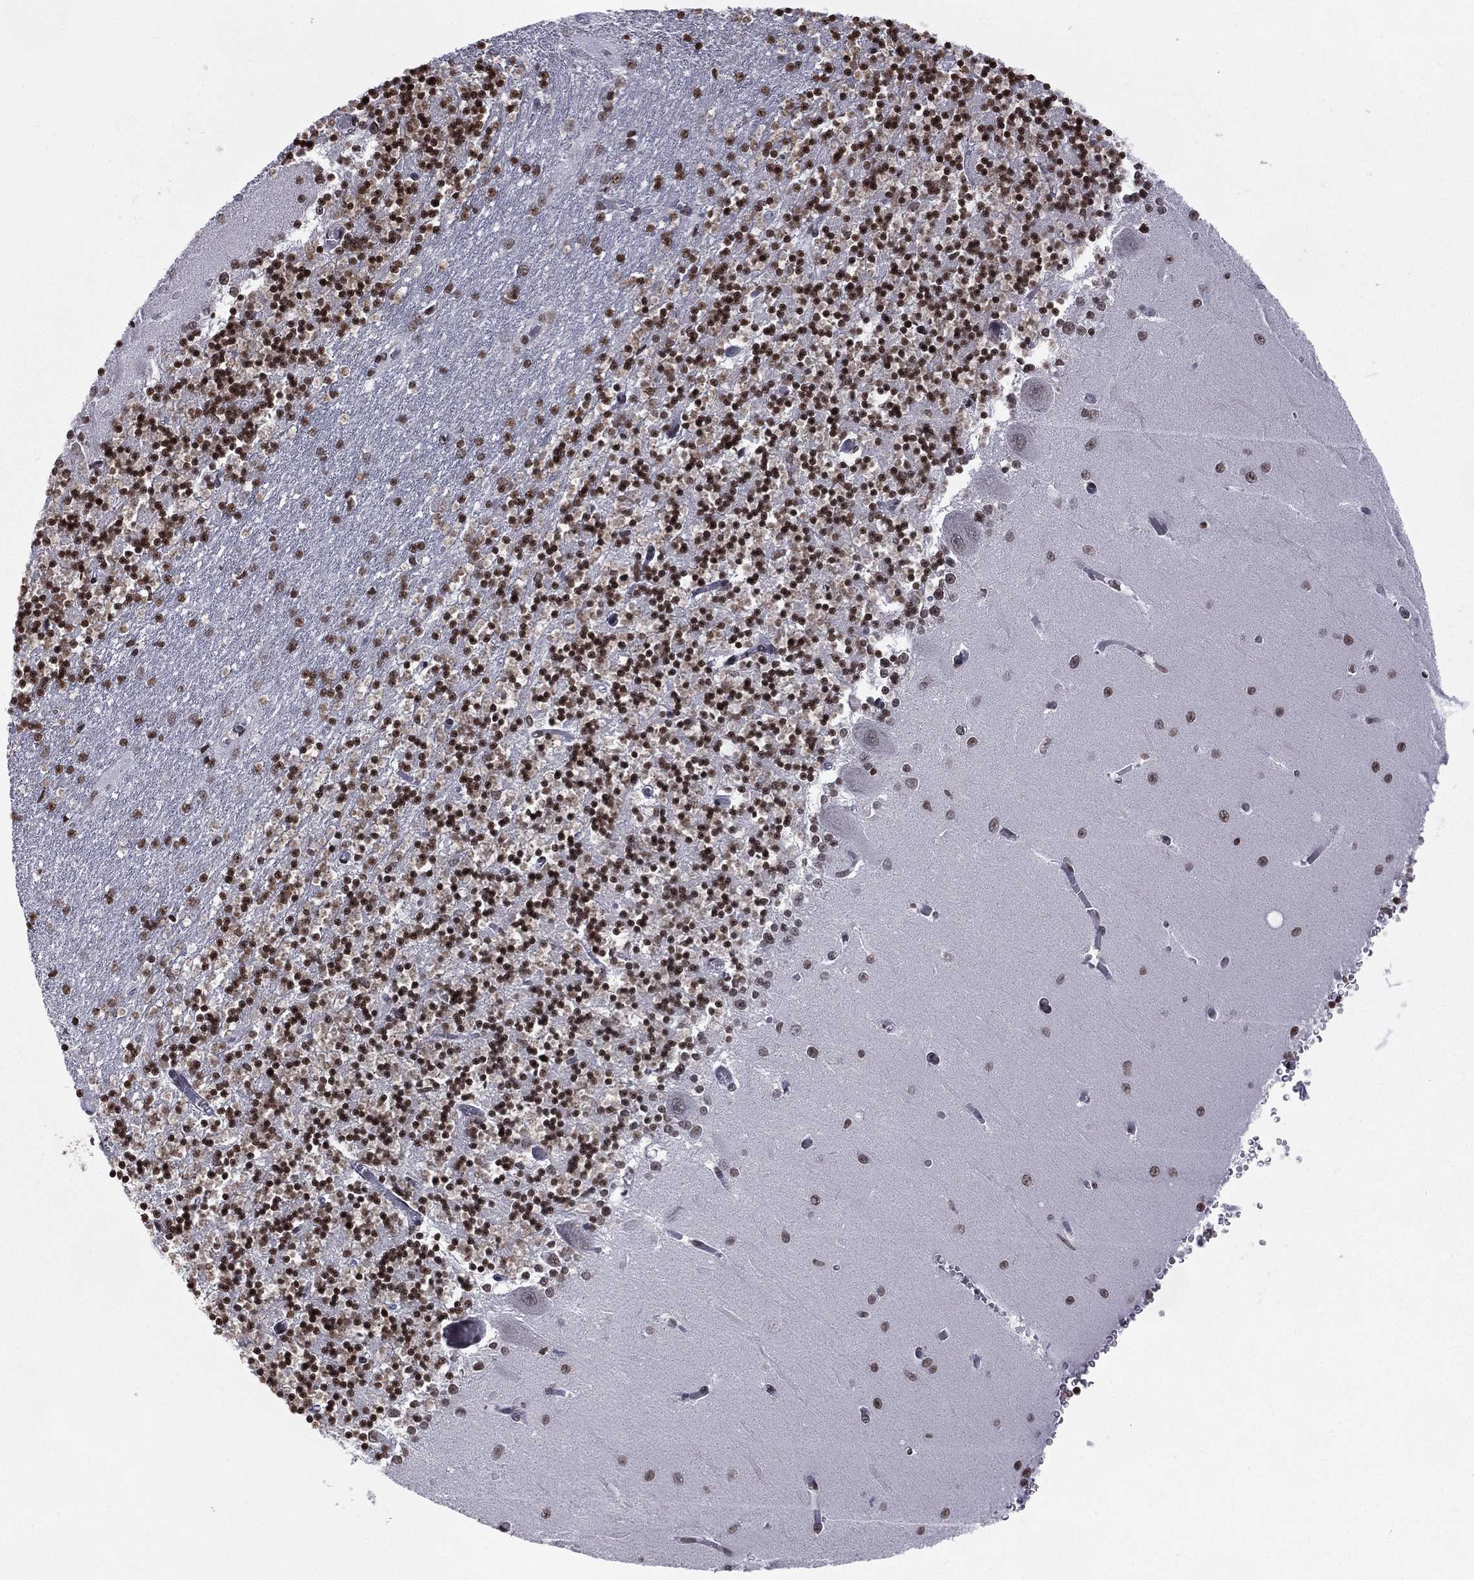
{"staining": {"intensity": "strong", "quantity": ">75%", "location": "nuclear"}, "tissue": "cerebellum", "cell_type": "Cells in granular layer", "image_type": "normal", "snomed": [{"axis": "morphology", "description": "Normal tissue, NOS"}, {"axis": "topography", "description": "Cerebellum"}], "caption": "Brown immunohistochemical staining in normal cerebellum displays strong nuclear expression in approximately >75% of cells in granular layer. The staining was performed using DAB to visualize the protein expression in brown, while the nuclei were stained in blue with hematoxylin (Magnification: 20x).", "gene": "RFX7", "patient": {"sex": "female", "age": 64}}